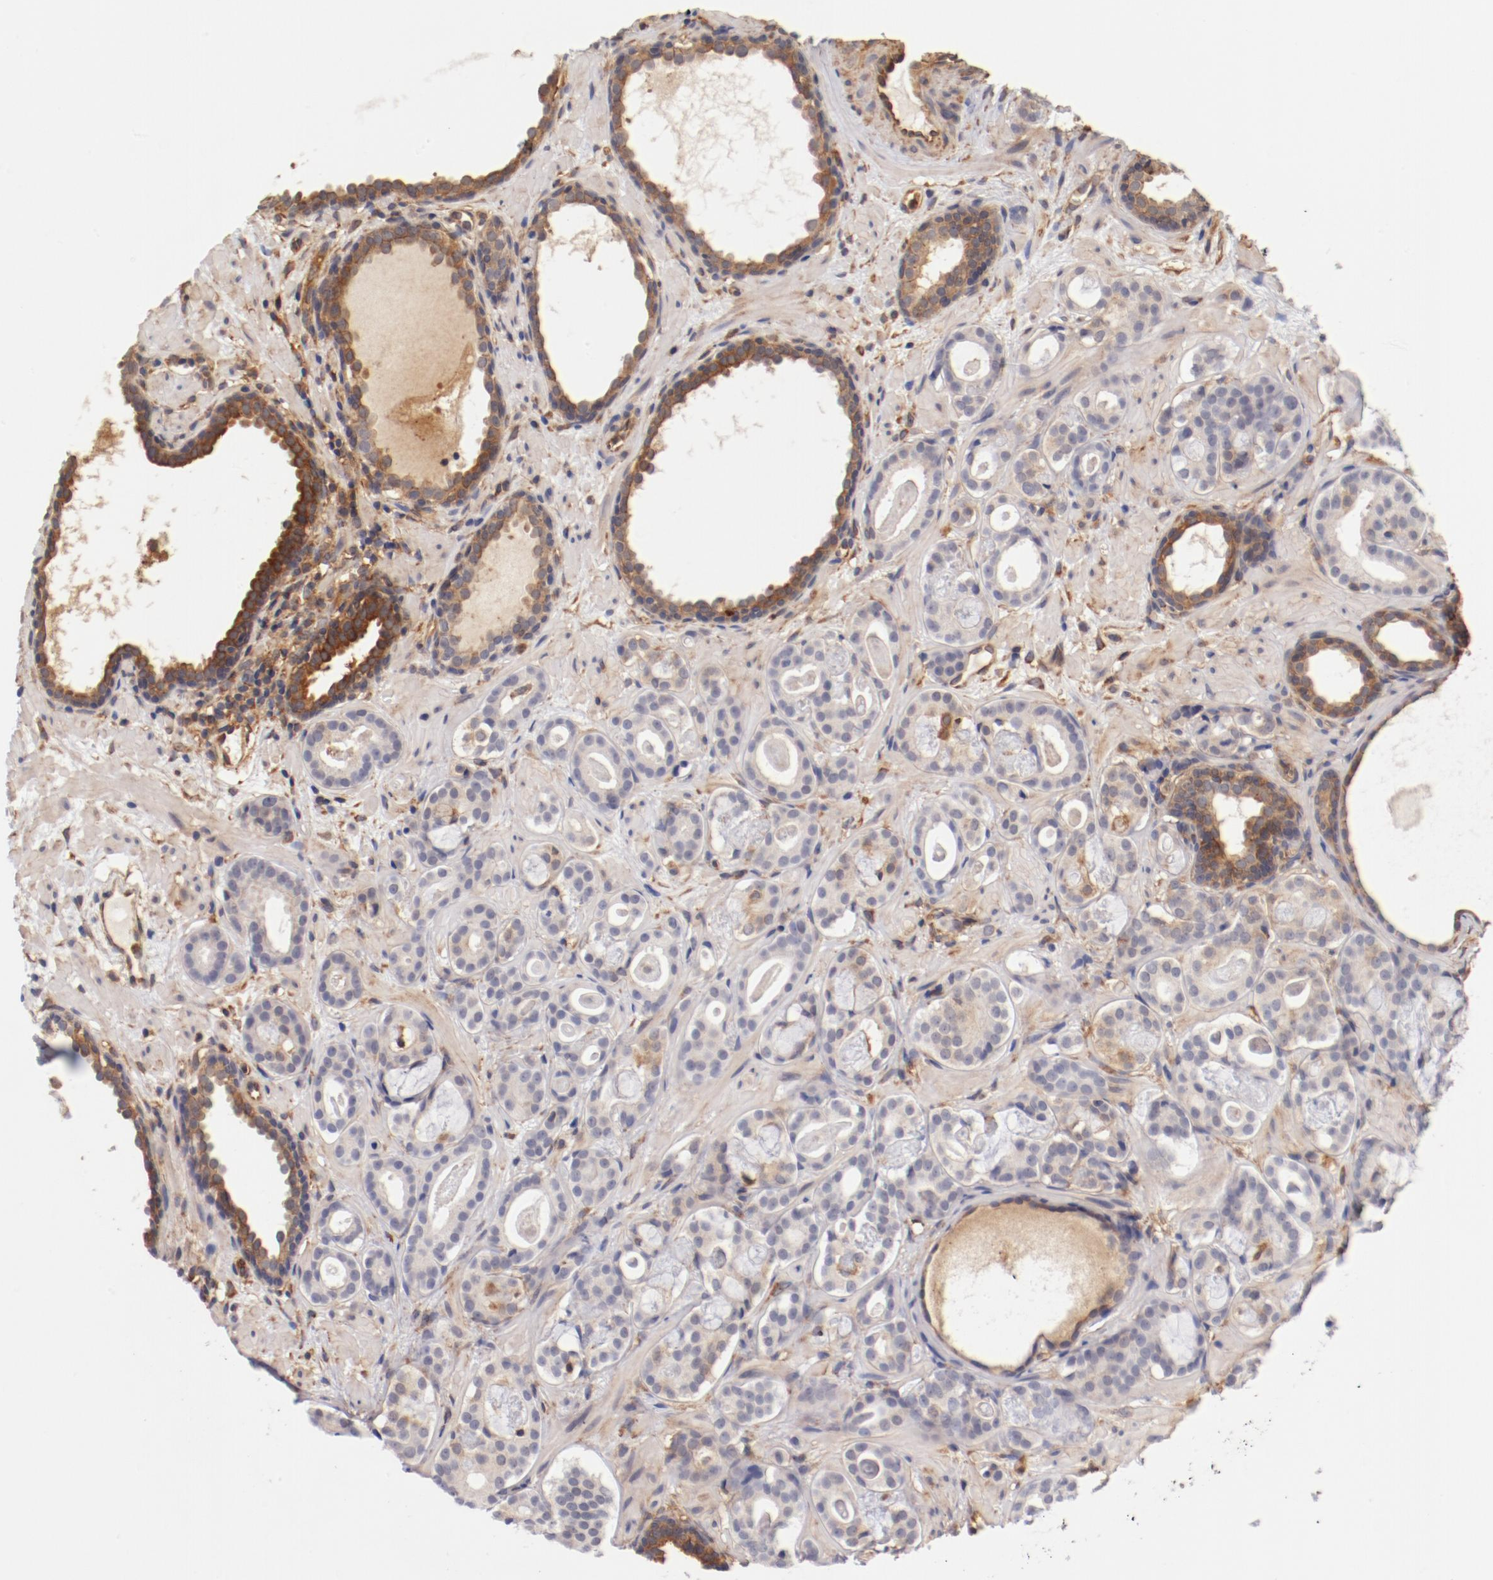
{"staining": {"intensity": "weak", "quantity": "<25%", "location": "cytoplasmic/membranous"}, "tissue": "prostate cancer", "cell_type": "Tumor cells", "image_type": "cancer", "snomed": [{"axis": "morphology", "description": "Adenocarcinoma, Low grade"}, {"axis": "topography", "description": "Prostate"}], "caption": "IHC histopathology image of prostate low-grade adenocarcinoma stained for a protein (brown), which exhibits no staining in tumor cells.", "gene": "FCMR", "patient": {"sex": "male", "age": 57}}